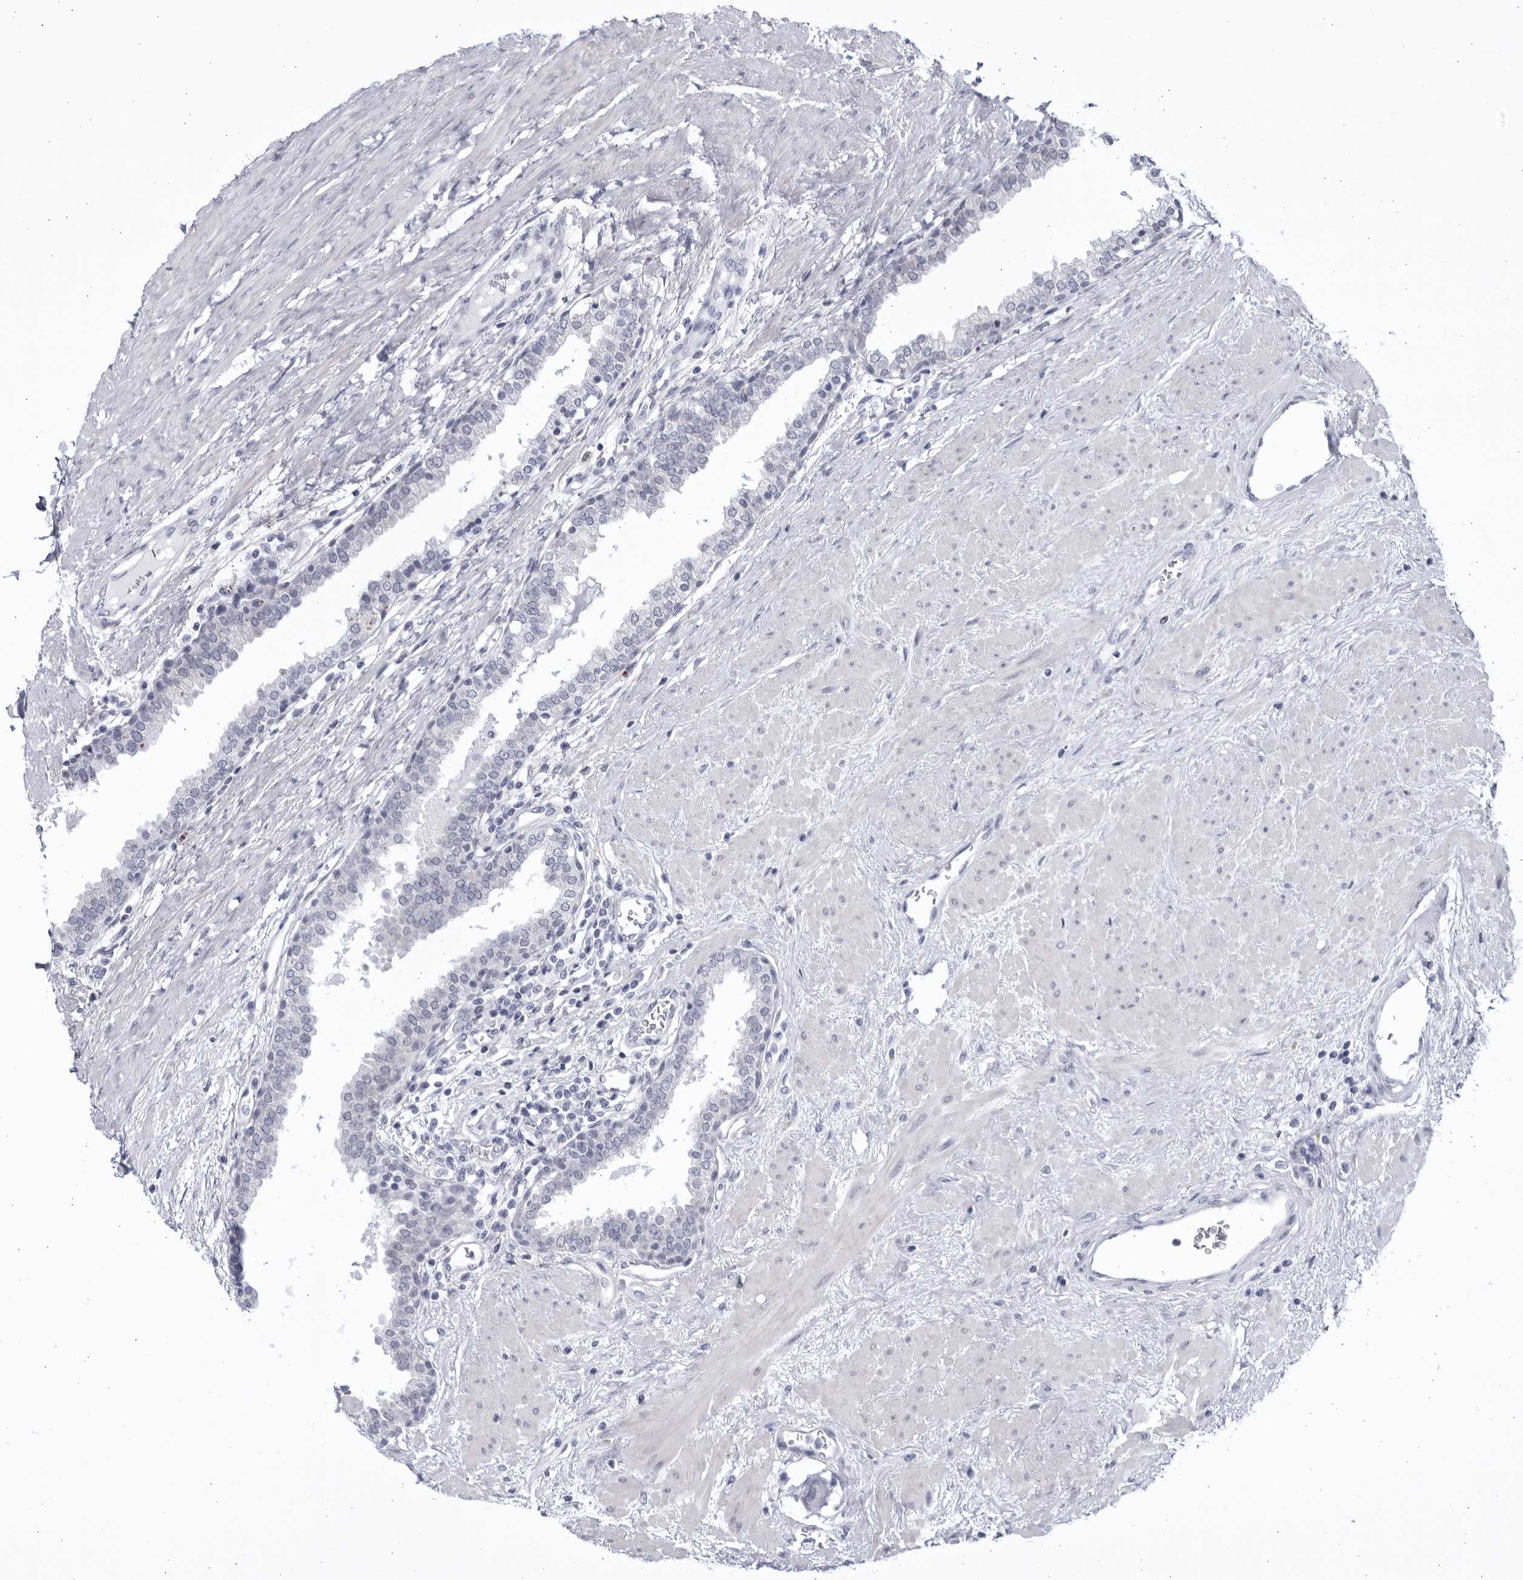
{"staining": {"intensity": "negative", "quantity": "none", "location": "none"}, "tissue": "prostate", "cell_type": "Glandular cells", "image_type": "normal", "snomed": [{"axis": "morphology", "description": "Normal tissue, NOS"}, {"axis": "topography", "description": "Prostate"}], "caption": "This photomicrograph is of benign prostate stained with immunohistochemistry to label a protein in brown with the nuclei are counter-stained blue. There is no positivity in glandular cells.", "gene": "CCDC181", "patient": {"sex": "male", "age": 51}}